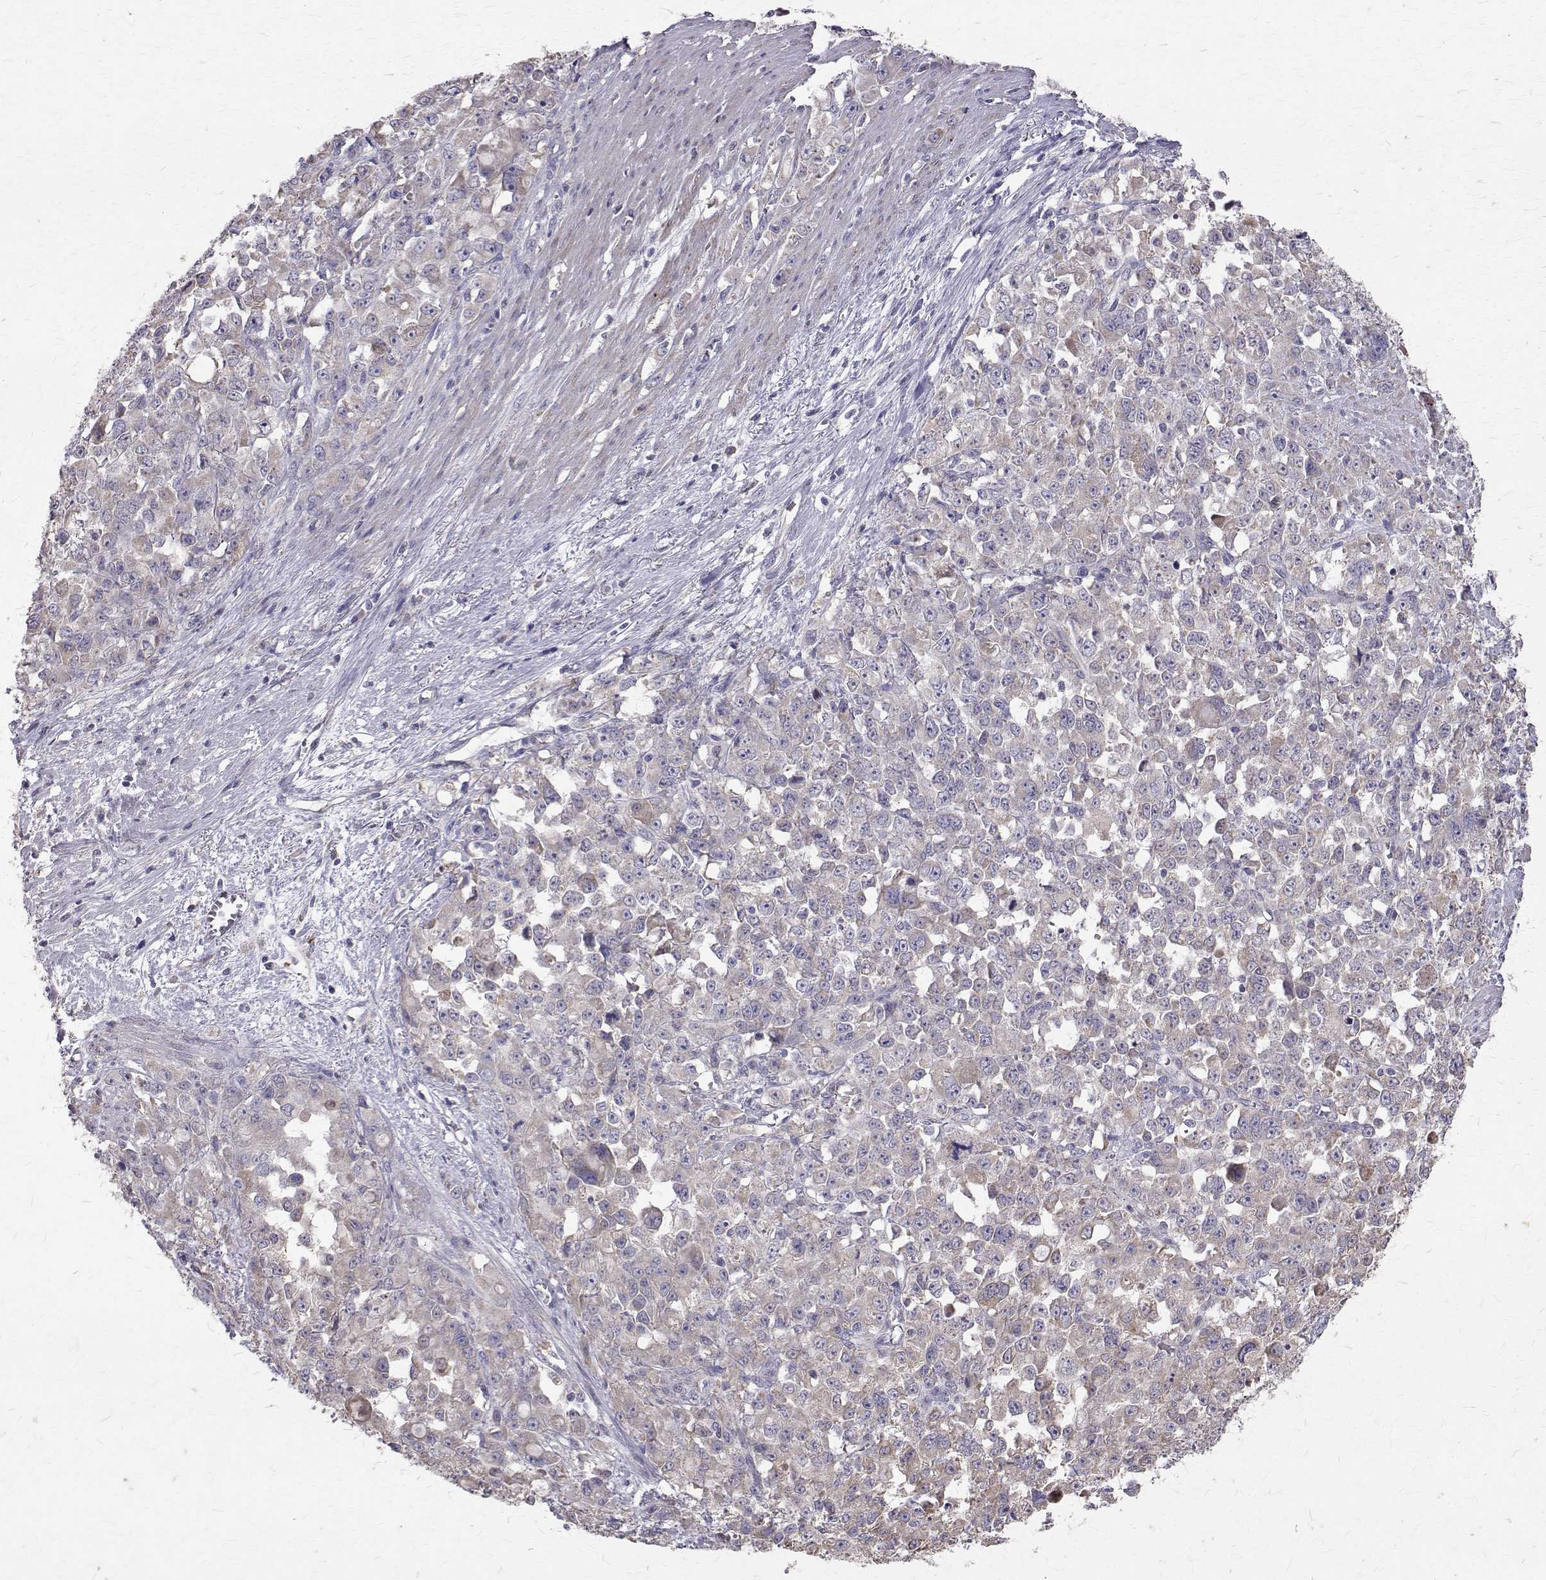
{"staining": {"intensity": "negative", "quantity": "none", "location": "none"}, "tissue": "stomach cancer", "cell_type": "Tumor cells", "image_type": "cancer", "snomed": [{"axis": "morphology", "description": "Adenocarcinoma, NOS"}, {"axis": "topography", "description": "Stomach"}], "caption": "An immunohistochemistry photomicrograph of stomach adenocarcinoma is shown. There is no staining in tumor cells of stomach adenocarcinoma.", "gene": "CCDC89", "patient": {"sex": "female", "age": 76}}